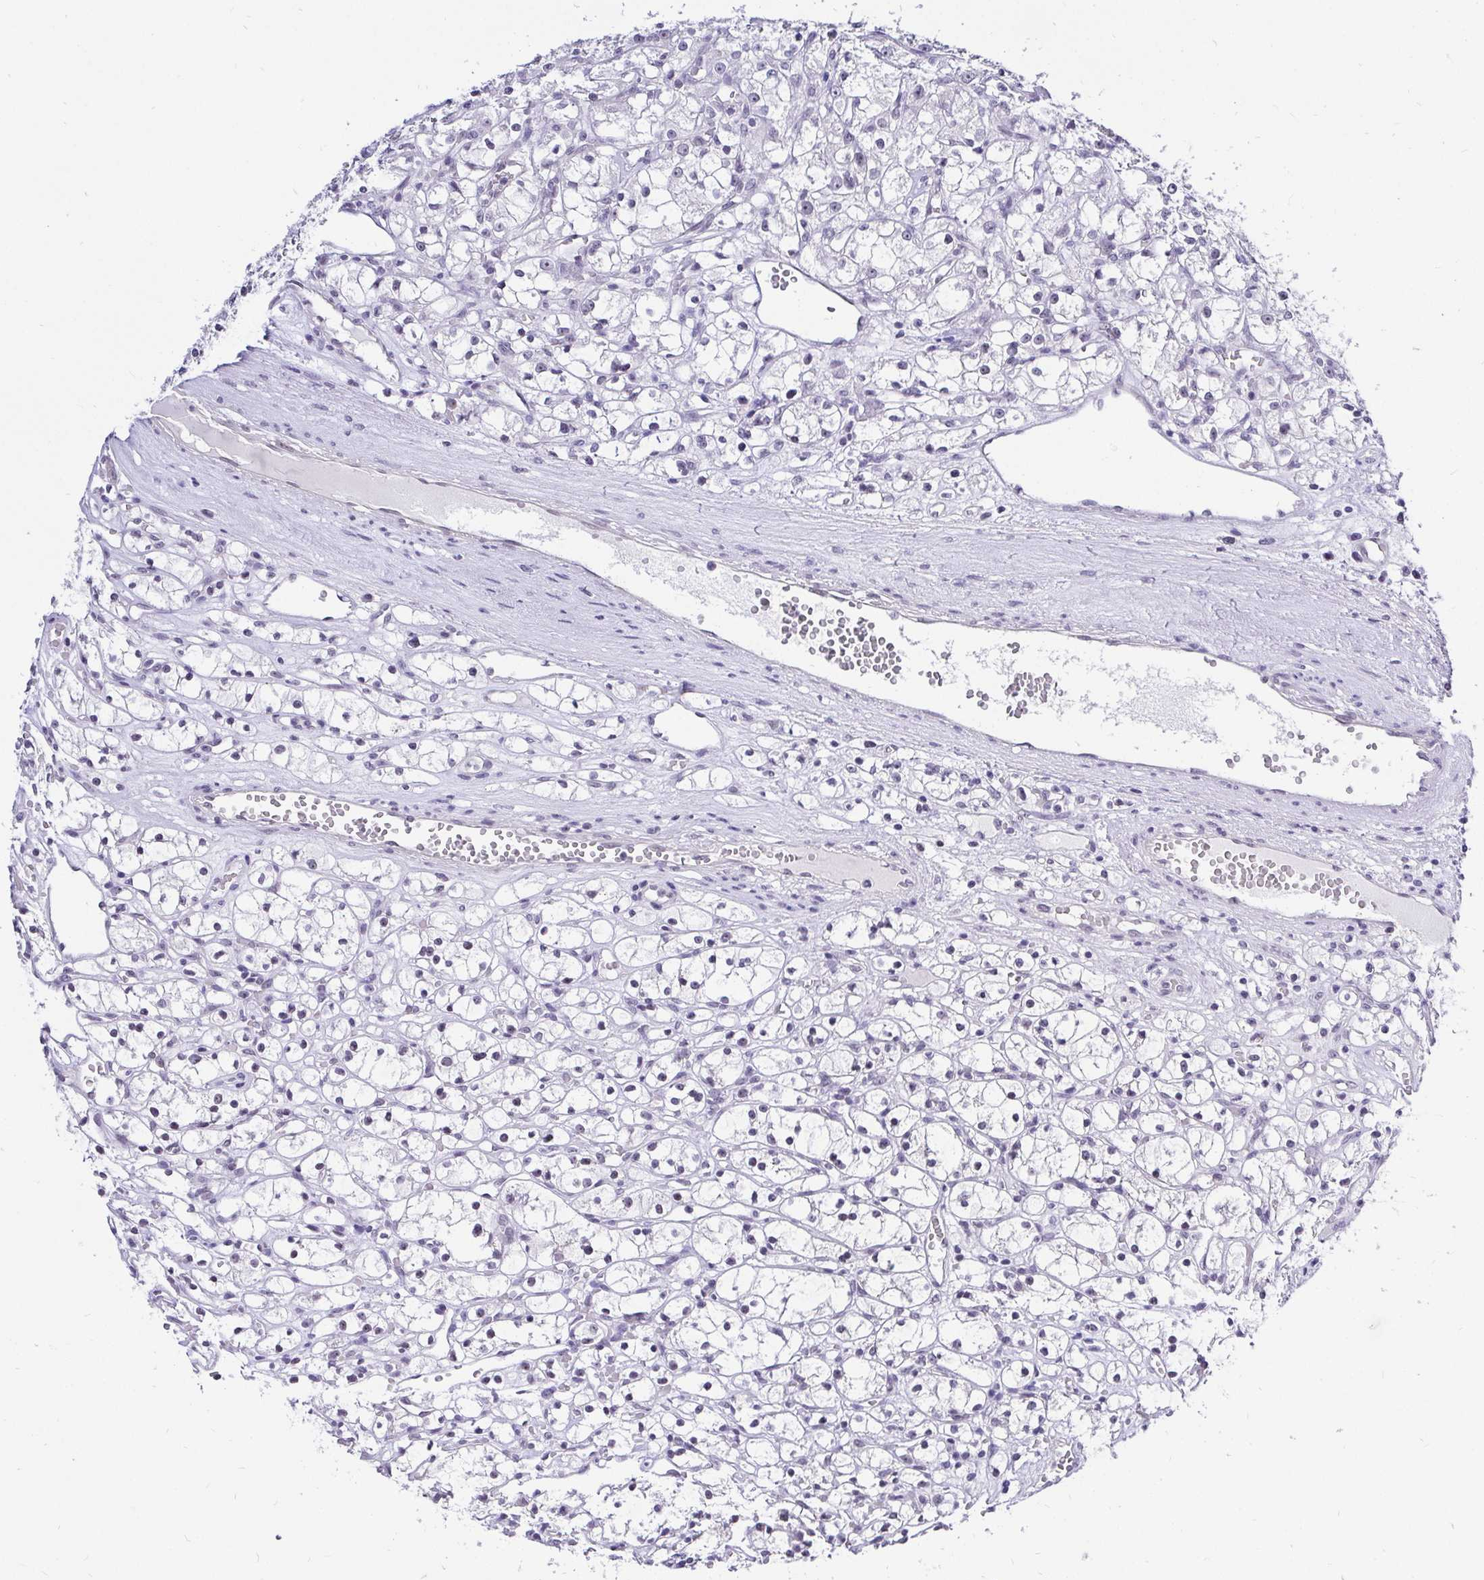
{"staining": {"intensity": "negative", "quantity": "none", "location": "none"}, "tissue": "renal cancer", "cell_type": "Tumor cells", "image_type": "cancer", "snomed": [{"axis": "morphology", "description": "Adenocarcinoma, NOS"}, {"axis": "topography", "description": "Kidney"}], "caption": "Immunohistochemical staining of human adenocarcinoma (renal) displays no significant positivity in tumor cells.", "gene": "ZNF860", "patient": {"sex": "female", "age": 59}}